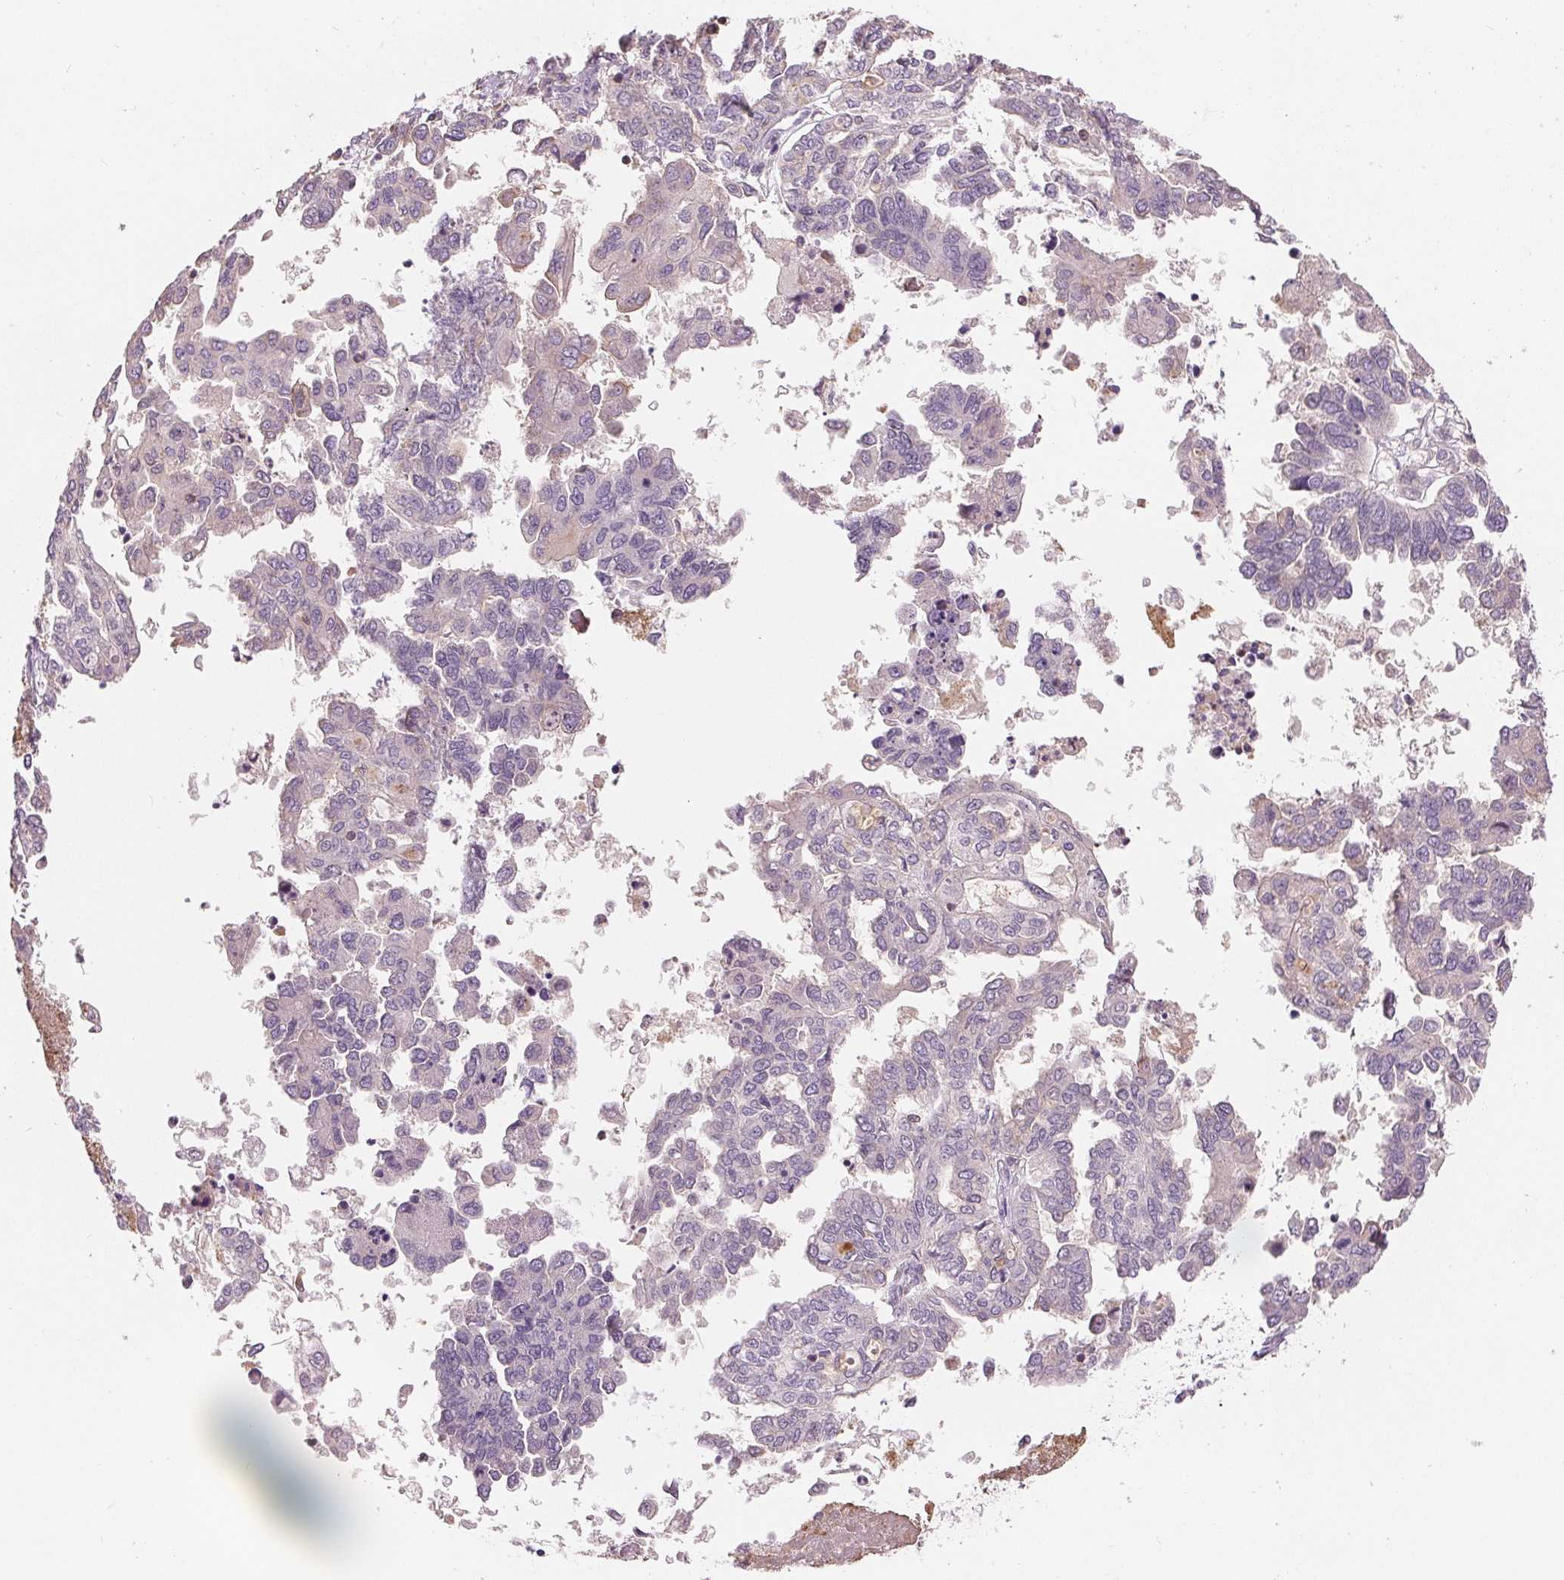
{"staining": {"intensity": "negative", "quantity": "none", "location": "none"}, "tissue": "ovarian cancer", "cell_type": "Tumor cells", "image_type": "cancer", "snomed": [{"axis": "morphology", "description": "Cystadenocarcinoma, serous, NOS"}, {"axis": "topography", "description": "Ovary"}], "caption": "High power microscopy histopathology image of an immunohistochemistry photomicrograph of serous cystadenocarcinoma (ovarian), revealing no significant expression in tumor cells.", "gene": "VTCN1", "patient": {"sex": "female", "age": 53}}